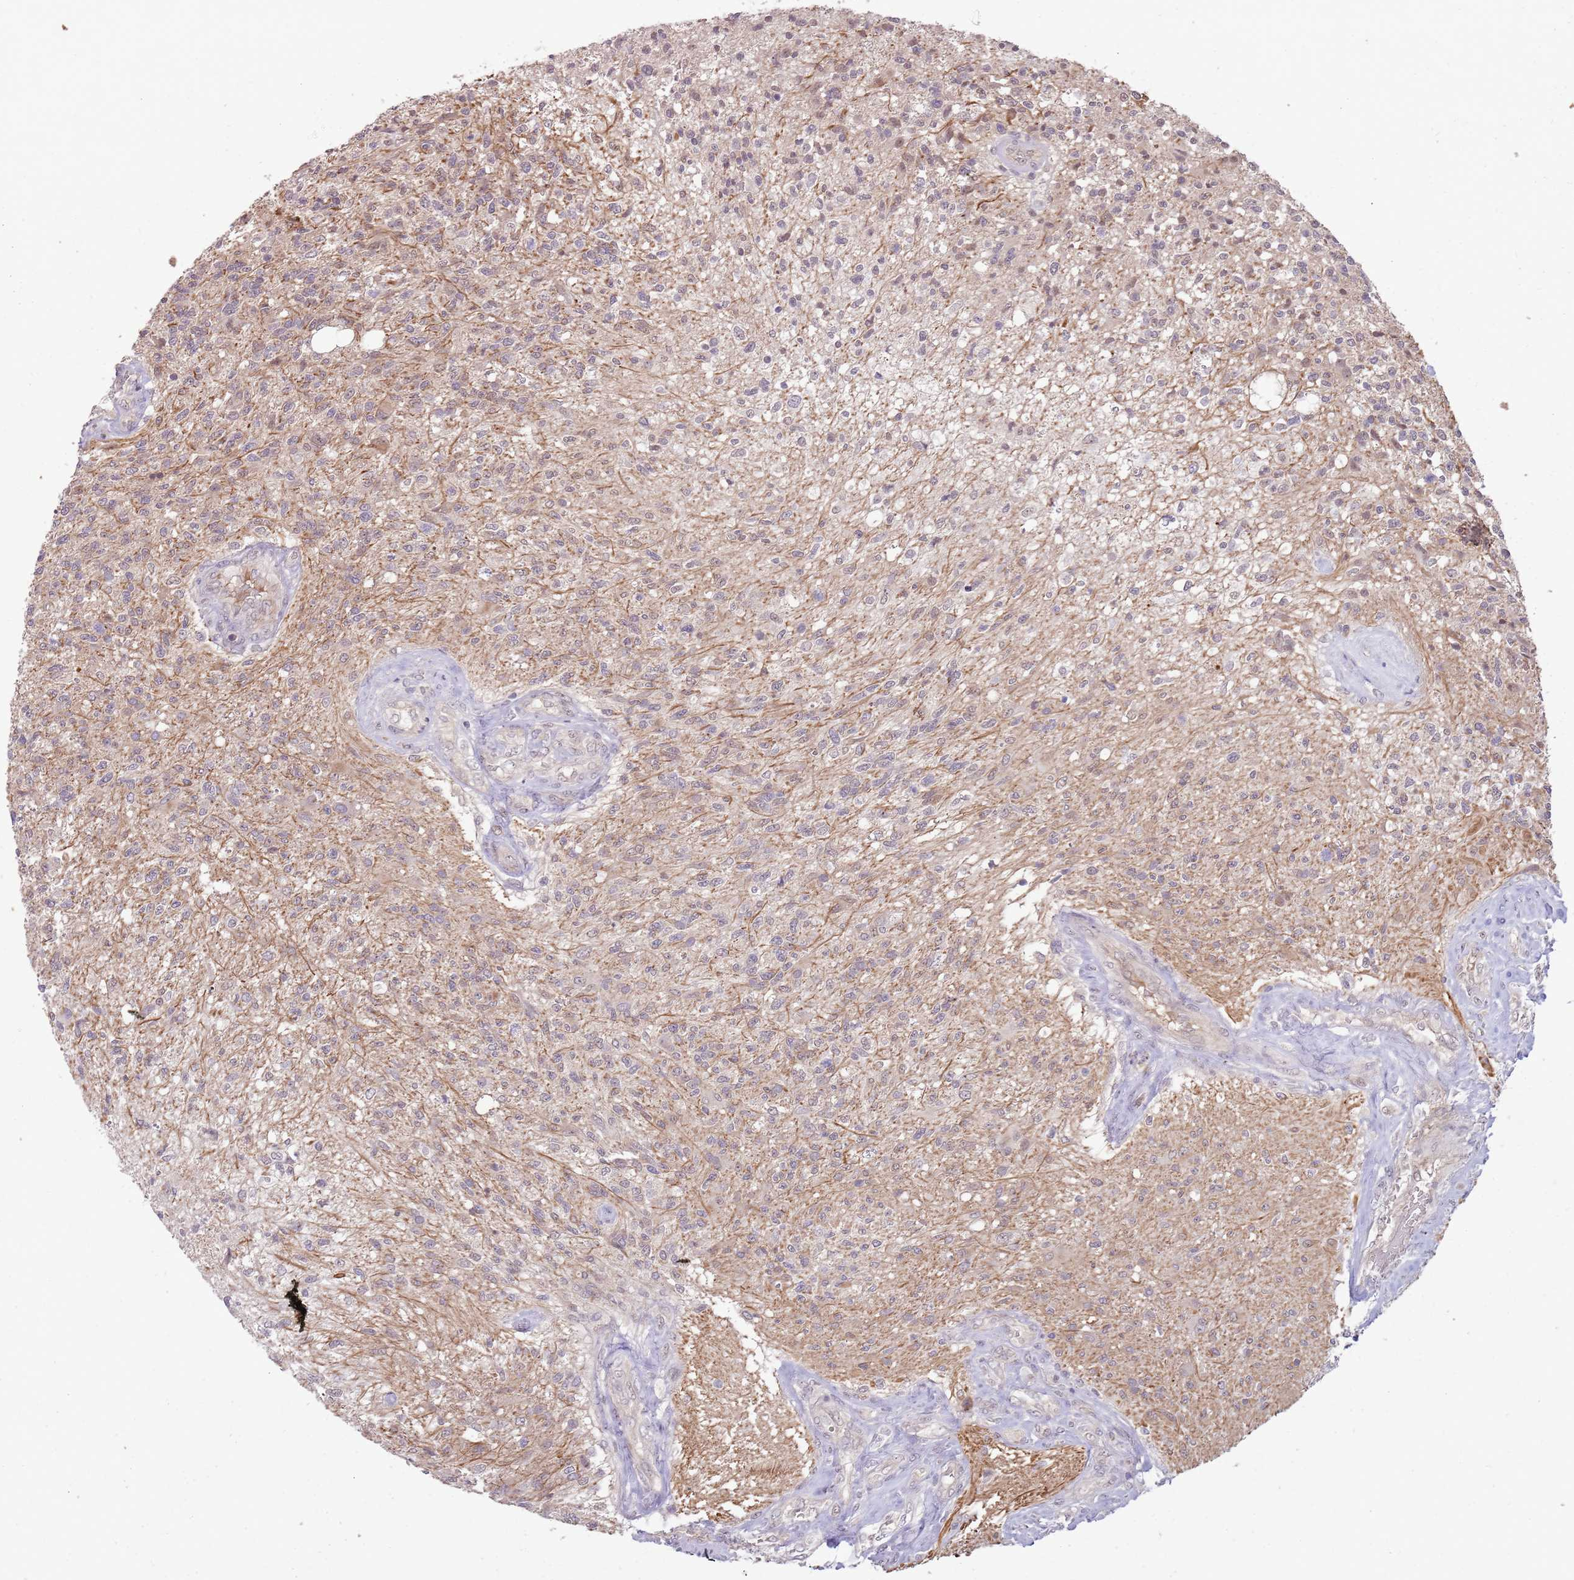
{"staining": {"intensity": "negative", "quantity": "none", "location": "none"}, "tissue": "glioma", "cell_type": "Tumor cells", "image_type": "cancer", "snomed": [{"axis": "morphology", "description": "Glioma, malignant, High grade"}, {"axis": "topography", "description": "Brain"}], "caption": "The IHC photomicrograph has no significant staining in tumor cells of glioma tissue.", "gene": "NBPF6", "patient": {"sex": "male", "age": 56}}